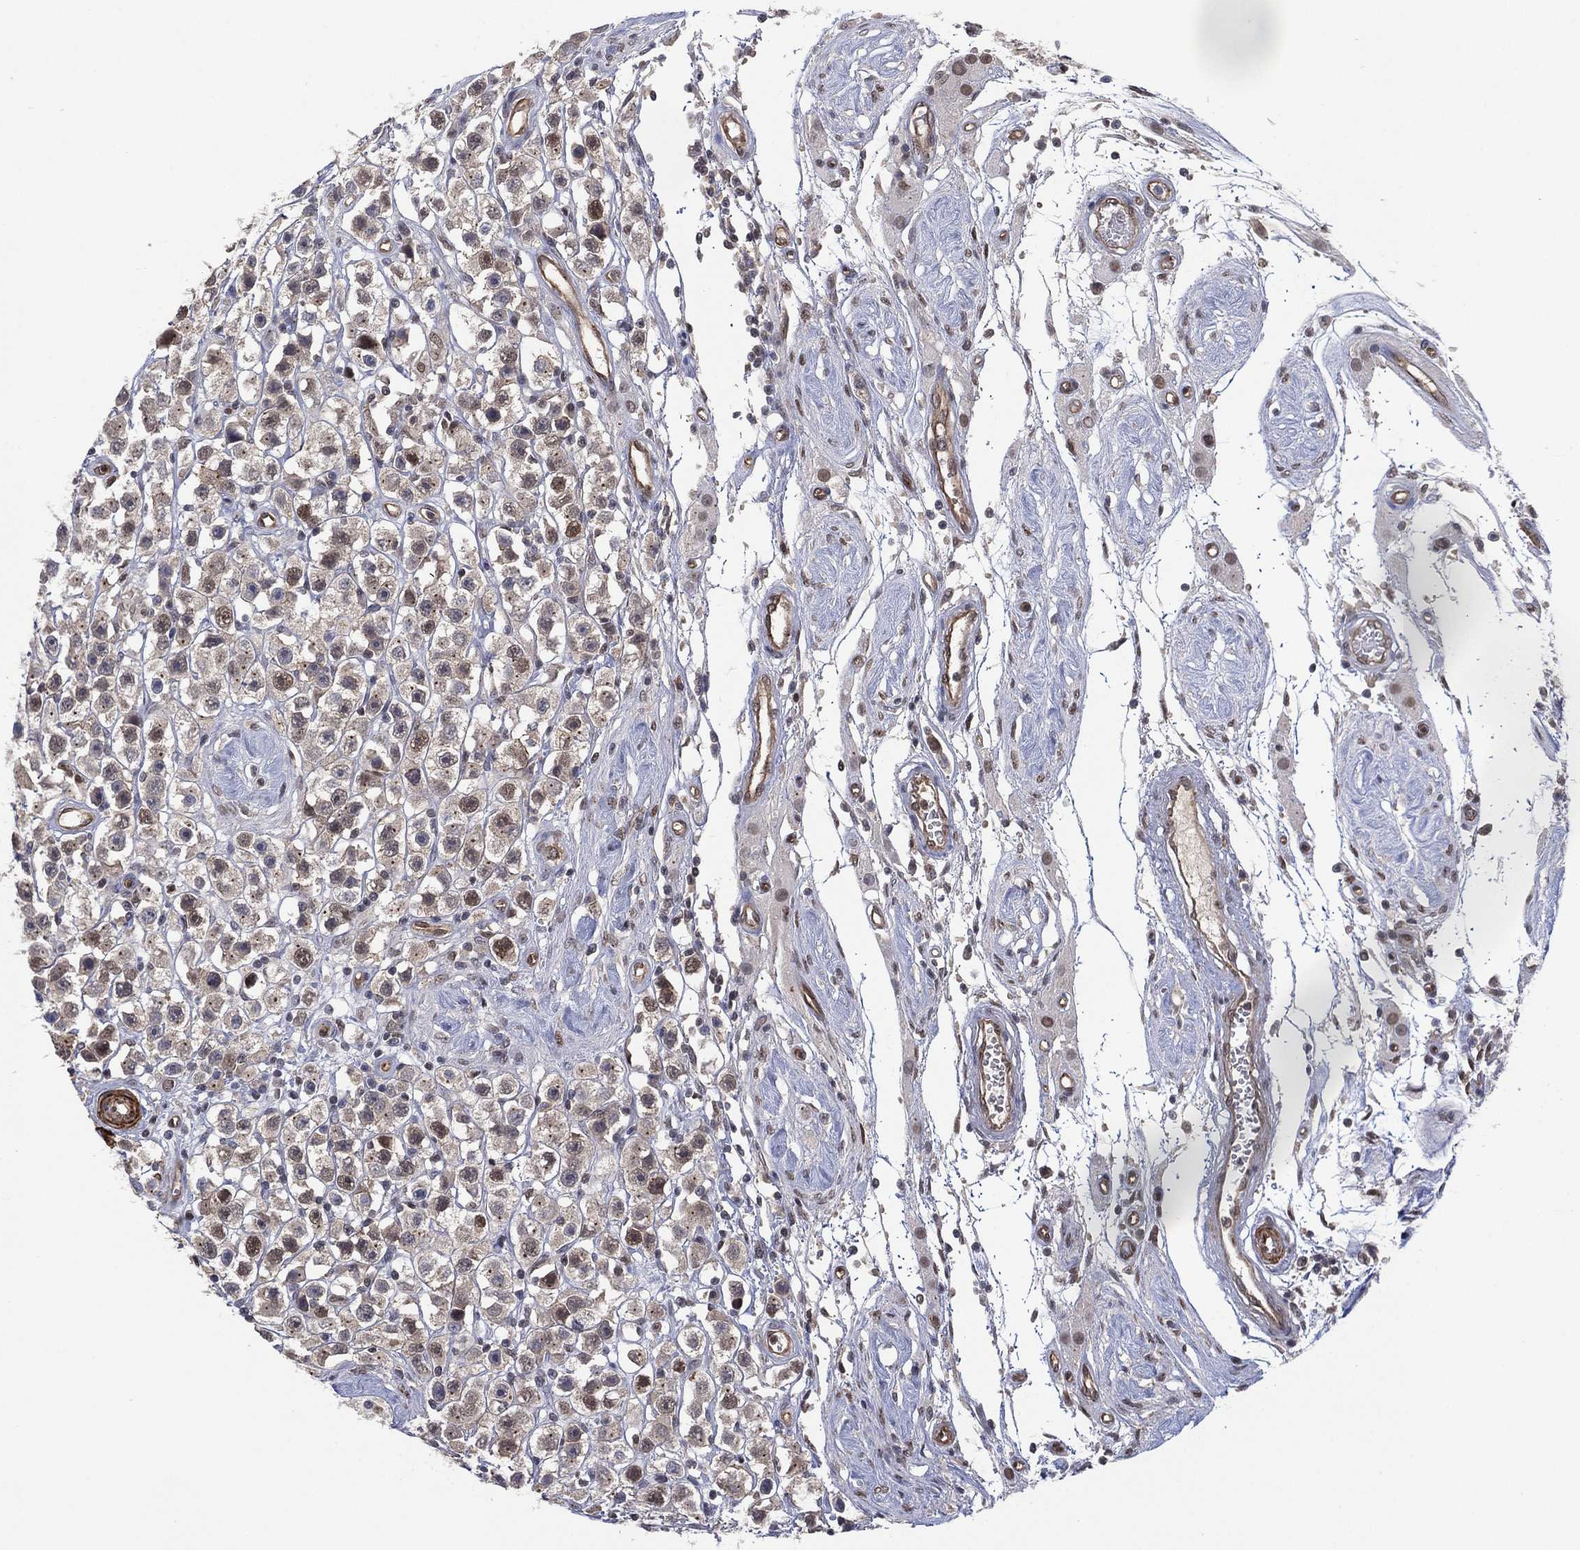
{"staining": {"intensity": "moderate", "quantity": "<25%", "location": "nuclear"}, "tissue": "testis cancer", "cell_type": "Tumor cells", "image_type": "cancer", "snomed": [{"axis": "morphology", "description": "Seminoma, NOS"}, {"axis": "topography", "description": "Testis"}], "caption": "A brown stain highlights moderate nuclear expression of a protein in human testis cancer (seminoma) tumor cells.", "gene": "GSE1", "patient": {"sex": "male", "age": 45}}